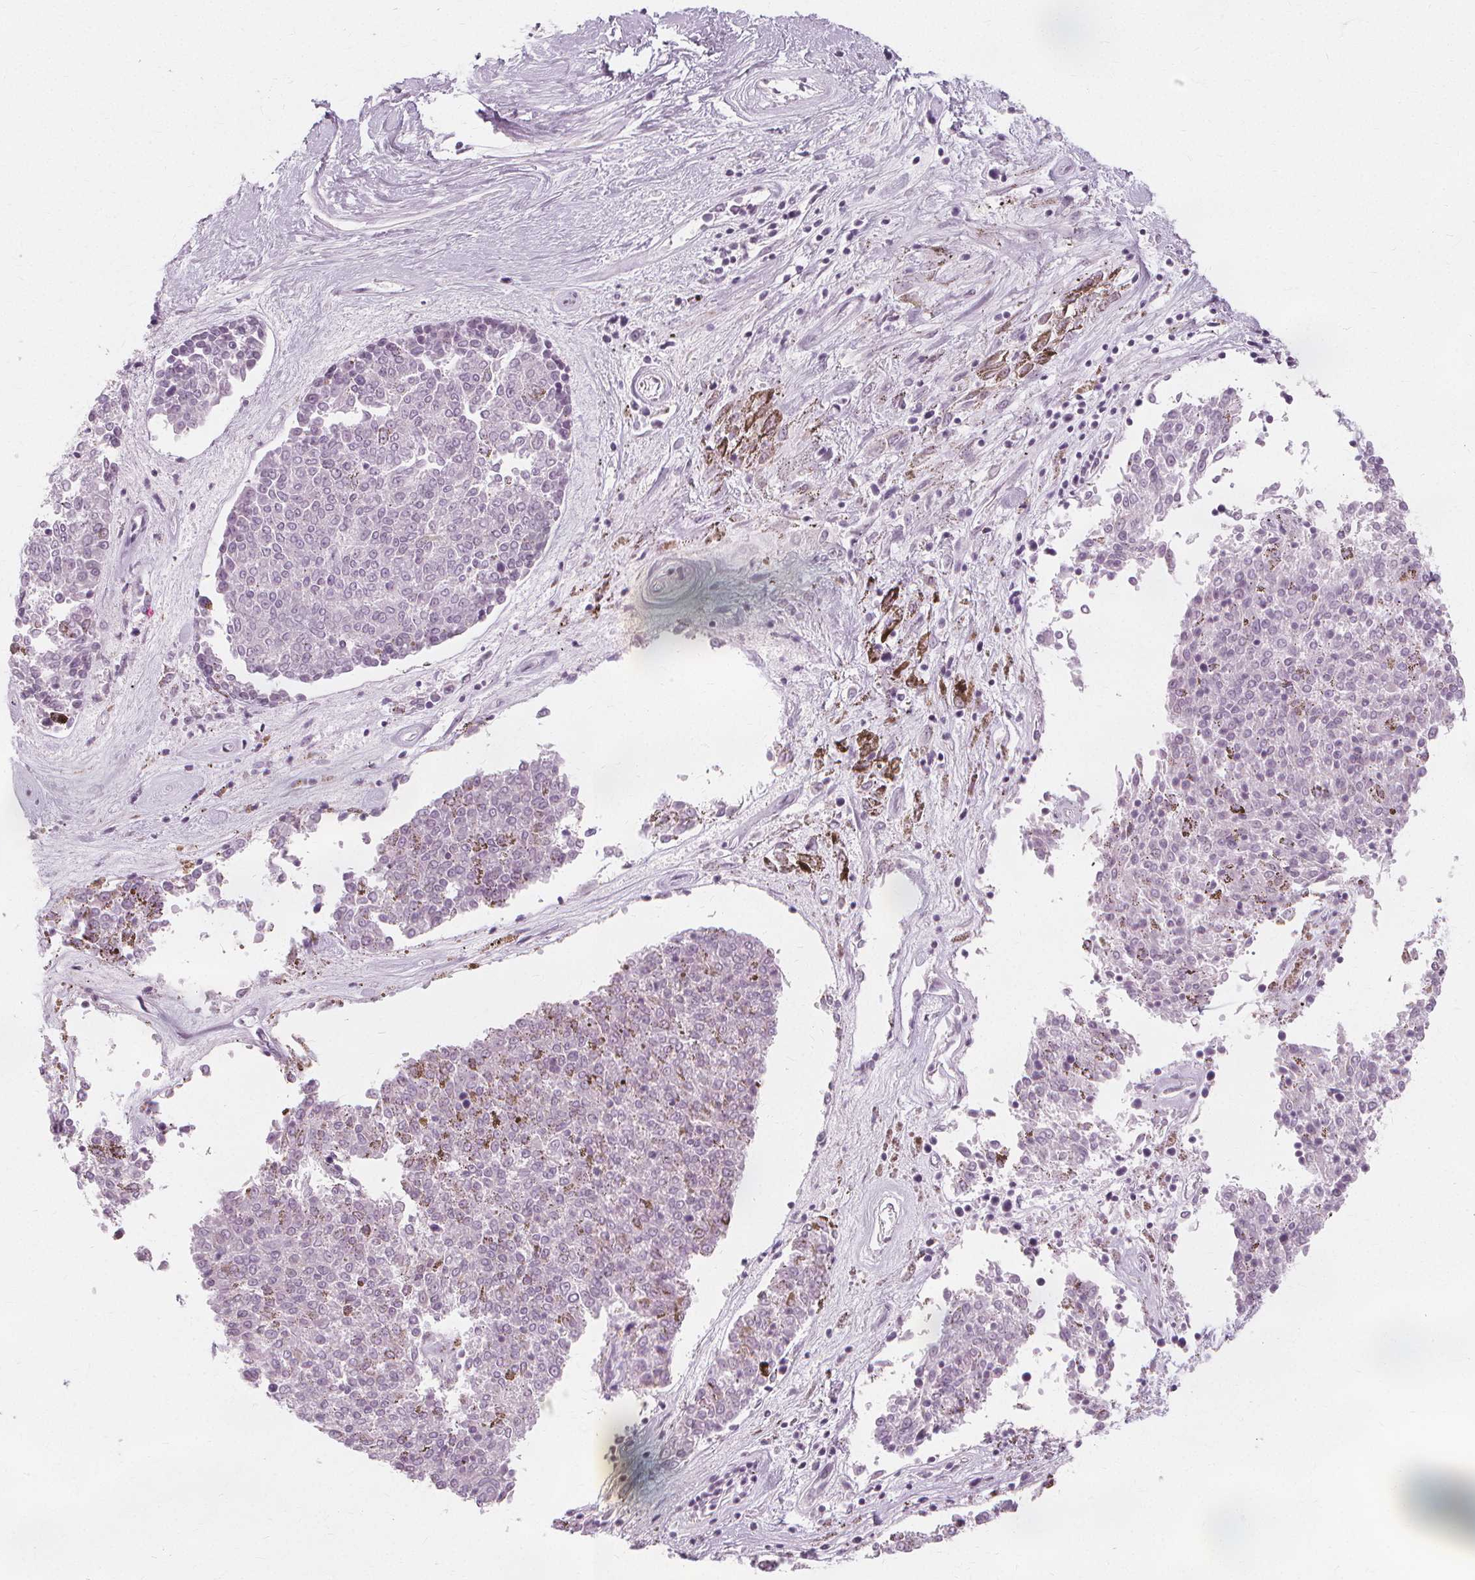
{"staining": {"intensity": "negative", "quantity": "none", "location": "none"}, "tissue": "melanoma", "cell_type": "Tumor cells", "image_type": "cancer", "snomed": [{"axis": "morphology", "description": "Malignant melanoma, NOS"}, {"axis": "topography", "description": "Skin"}], "caption": "The immunohistochemistry (IHC) image has no significant staining in tumor cells of malignant melanoma tissue.", "gene": "NXPE1", "patient": {"sex": "female", "age": 72}}